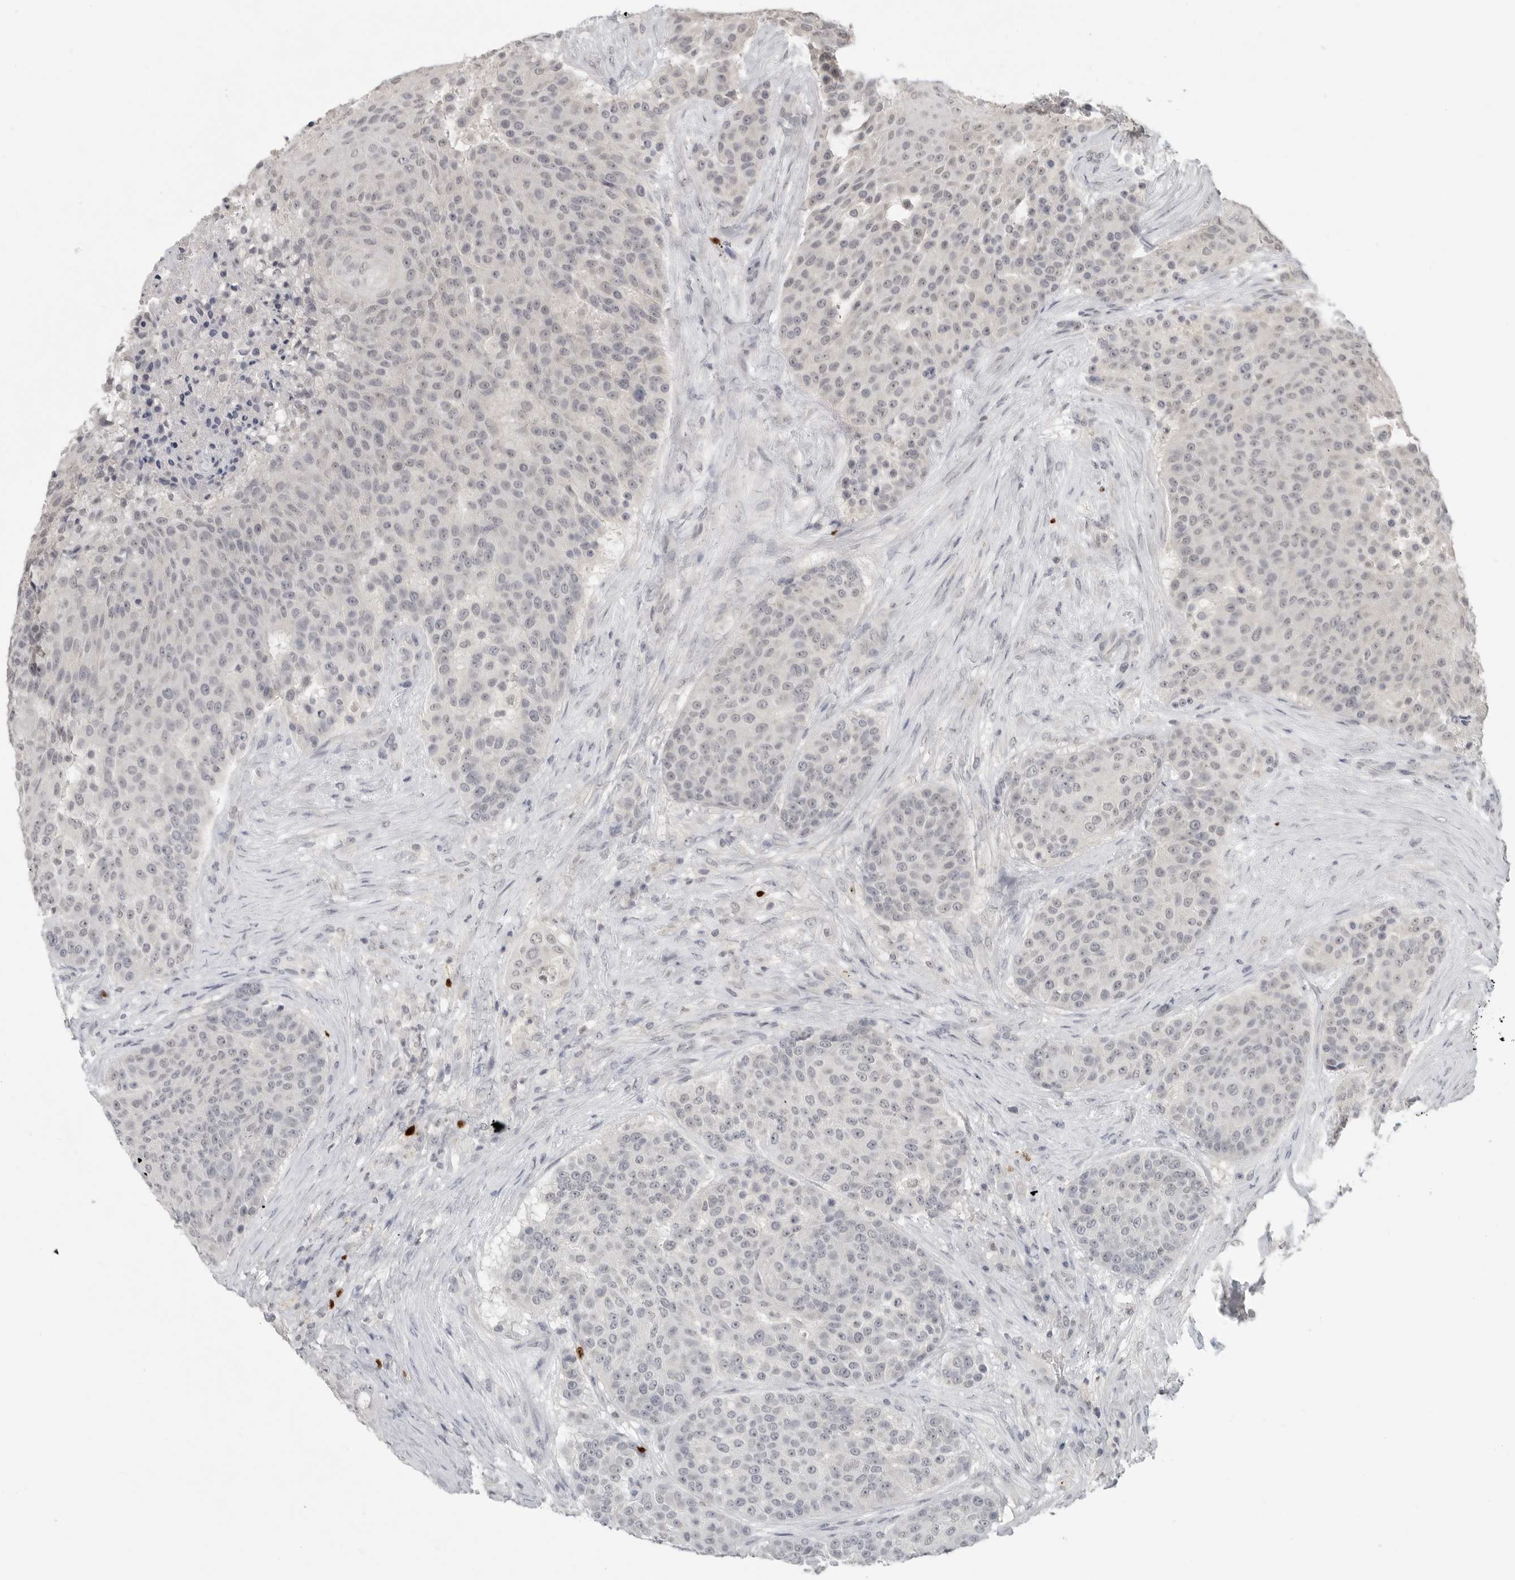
{"staining": {"intensity": "negative", "quantity": "none", "location": "none"}, "tissue": "urothelial cancer", "cell_type": "Tumor cells", "image_type": "cancer", "snomed": [{"axis": "morphology", "description": "Urothelial carcinoma, High grade"}, {"axis": "topography", "description": "Urinary bladder"}], "caption": "This photomicrograph is of urothelial carcinoma (high-grade) stained with IHC to label a protein in brown with the nuclei are counter-stained blue. There is no expression in tumor cells. The staining was performed using DAB (3,3'-diaminobenzidine) to visualize the protein expression in brown, while the nuclei were stained in blue with hematoxylin (Magnification: 20x).", "gene": "FOXP3", "patient": {"sex": "female", "age": 63}}